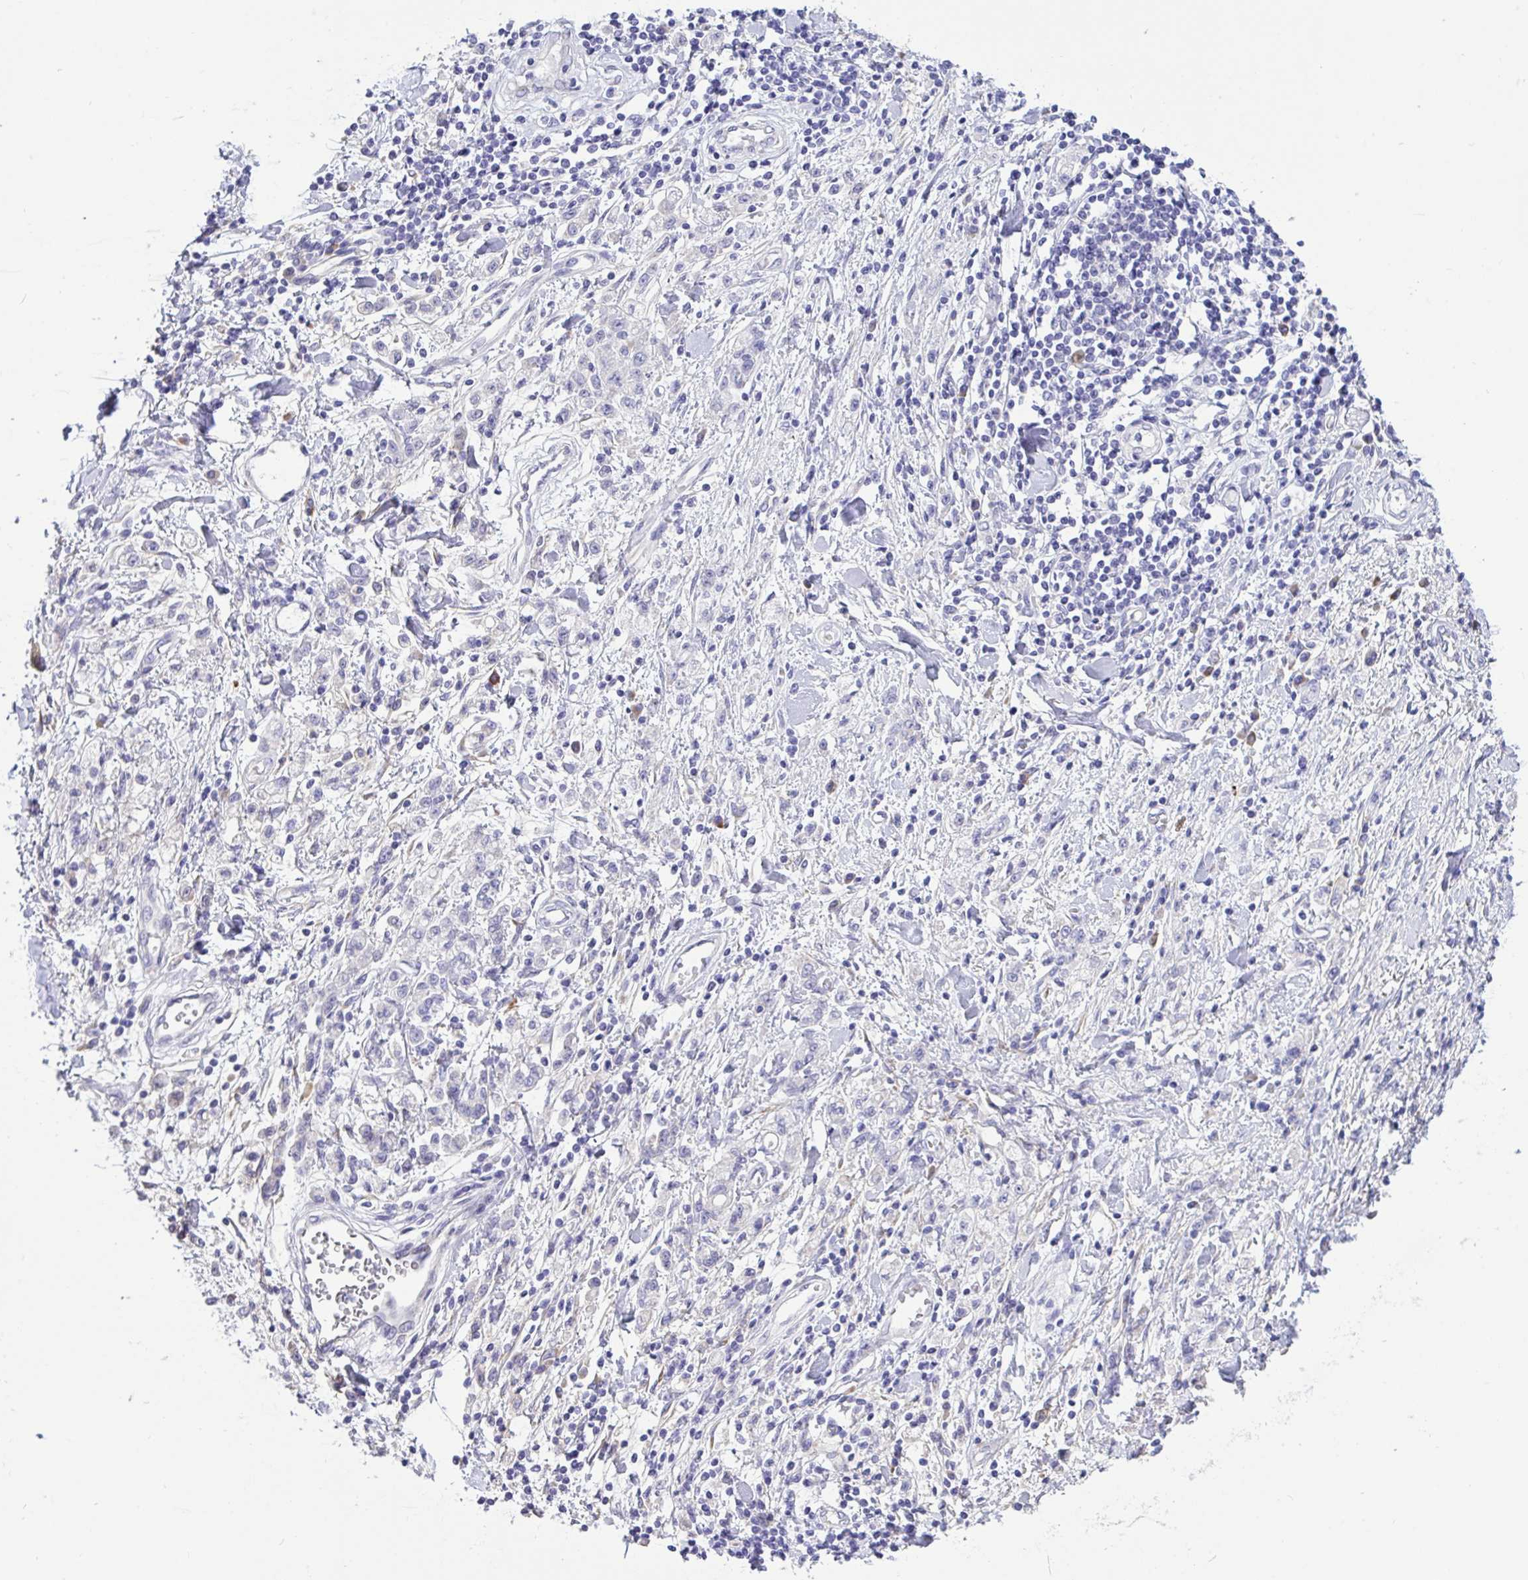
{"staining": {"intensity": "negative", "quantity": "none", "location": "none"}, "tissue": "stomach cancer", "cell_type": "Tumor cells", "image_type": "cancer", "snomed": [{"axis": "morphology", "description": "Adenocarcinoma, NOS"}, {"axis": "topography", "description": "Stomach"}], "caption": "Immunohistochemical staining of stomach cancer (adenocarcinoma) shows no significant staining in tumor cells.", "gene": "DSC3", "patient": {"sex": "male", "age": 77}}